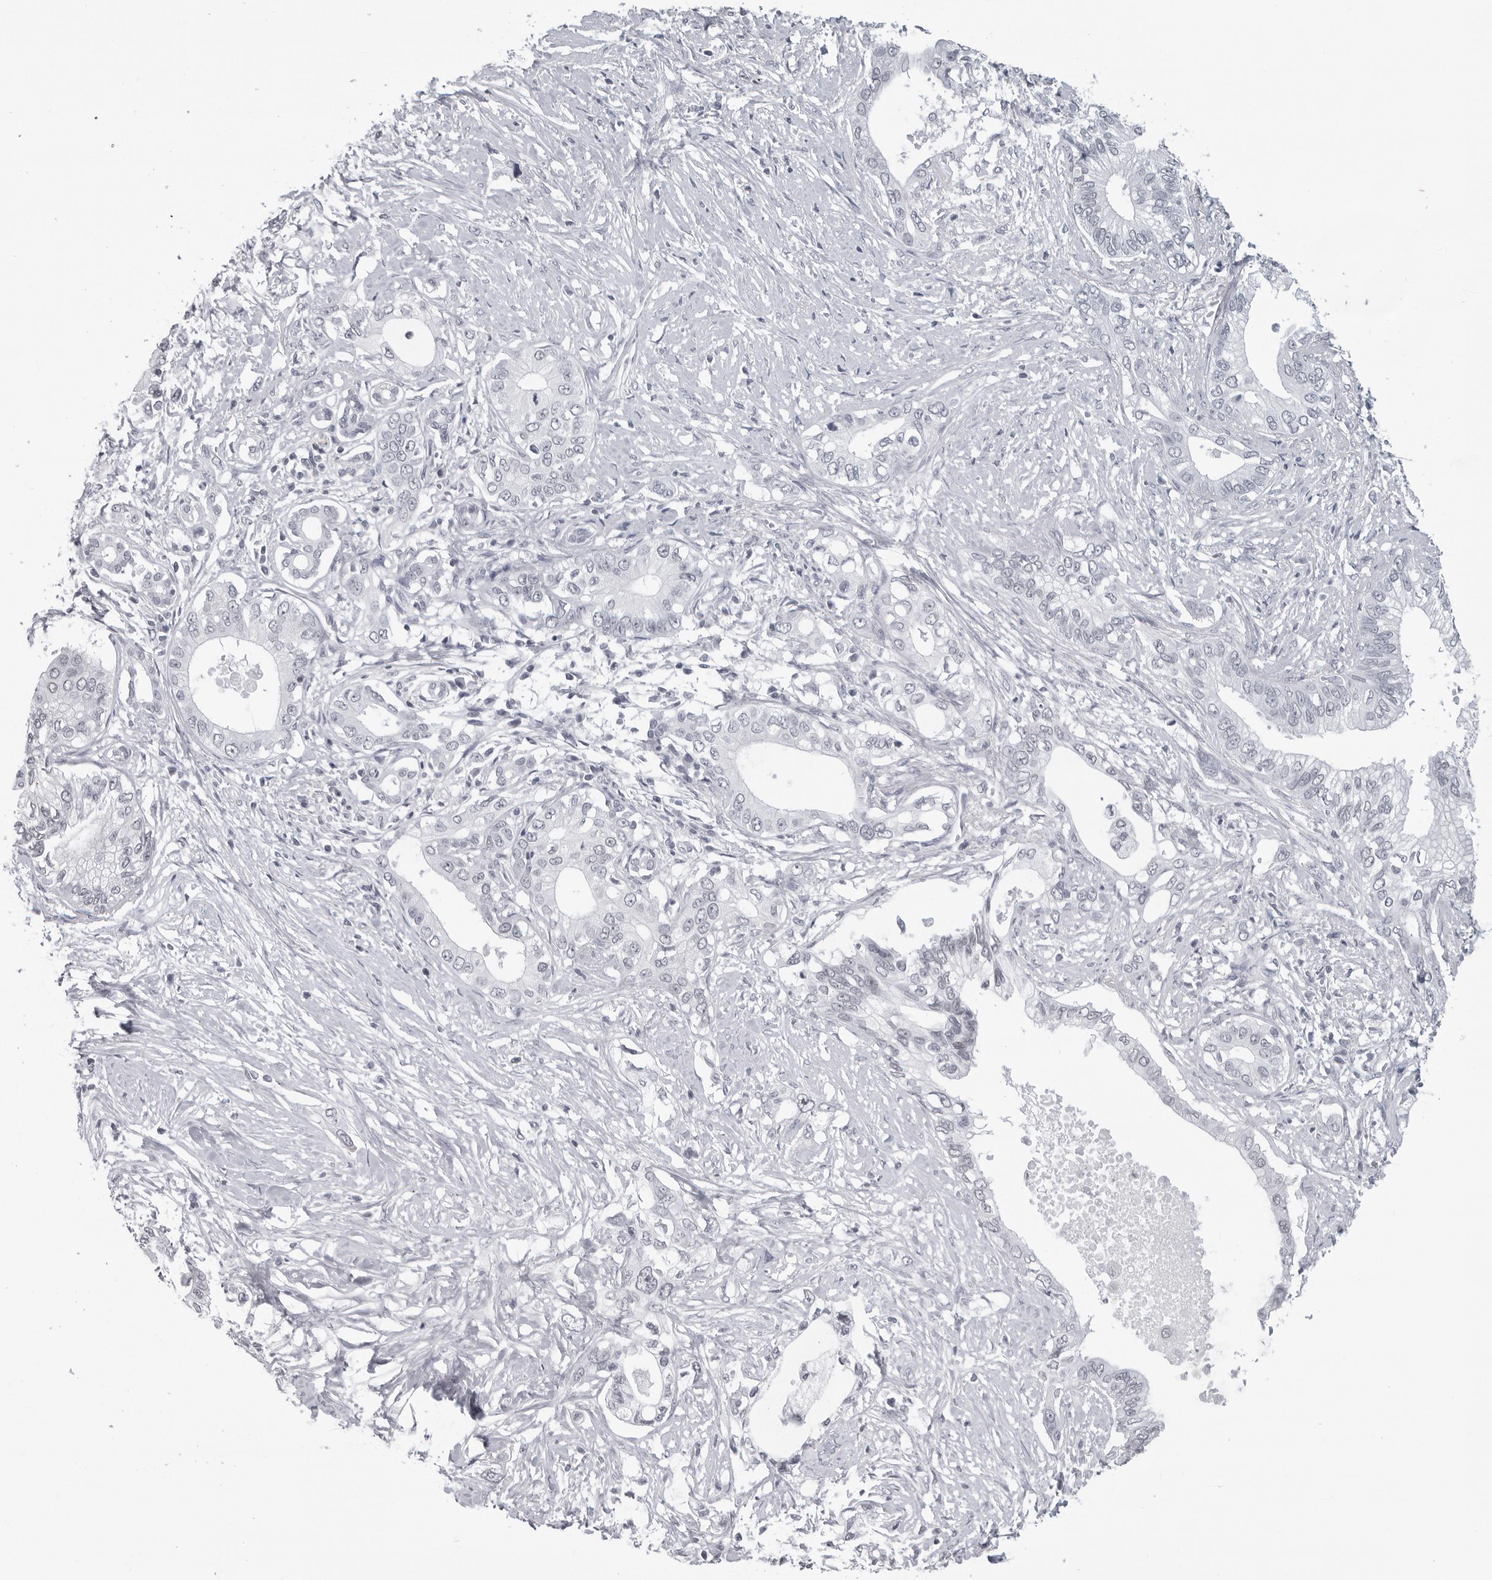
{"staining": {"intensity": "negative", "quantity": "none", "location": "none"}, "tissue": "pancreatic cancer", "cell_type": "Tumor cells", "image_type": "cancer", "snomed": [{"axis": "morphology", "description": "Normal tissue, NOS"}, {"axis": "morphology", "description": "Adenocarcinoma, NOS"}, {"axis": "topography", "description": "Pancreas"}, {"axis": "topography", "description": "Peripheral nerve tissue"}], "caption": "Protein analysis of pancreatic cancer demonstrates no significant expression in tumor cells.", "gene": "DDX54", "patient": {"sex": "male", "age": 59}}